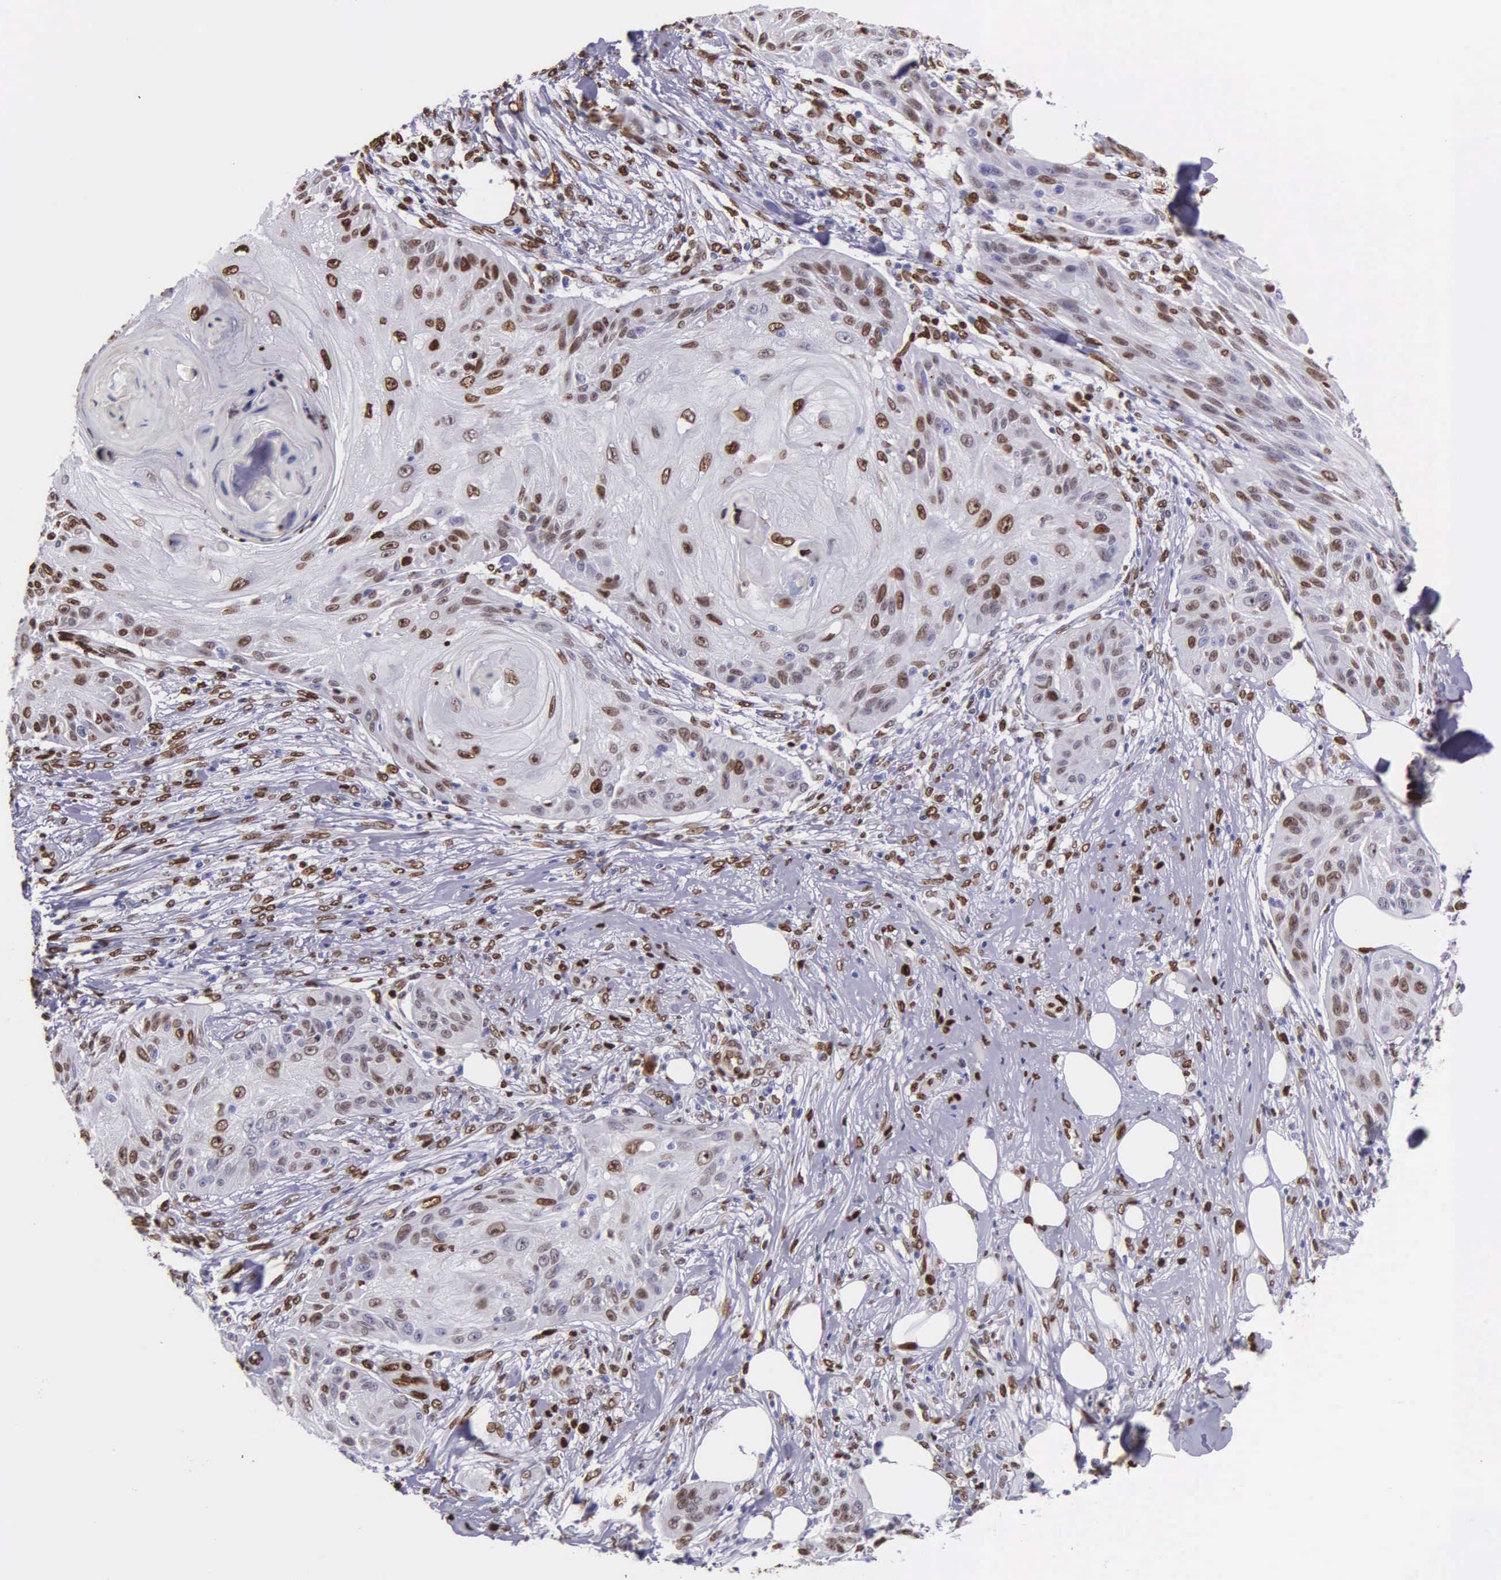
{"staining": {"intensity": "moderate", "quantity": "25%-75%", "location": "nuclear"}, "tissue": "skin cancer", "cell_type": "Tumor cells", "image_type": "cancer", "snomed": [{"axis": "morphology", "description": "Squamous cell carcinoma, NOS"}, {"axis": "topography", "description": "Skin"}], "caption": "There is medium levels of moderate nuclear positivity in tumor cells of skin cancer (squamous cell carcinoma), as demonstrated by immunohistochemical staining (brown color).", "gene": "H1-0", "patient": {"sex": "female", "age": 88}}